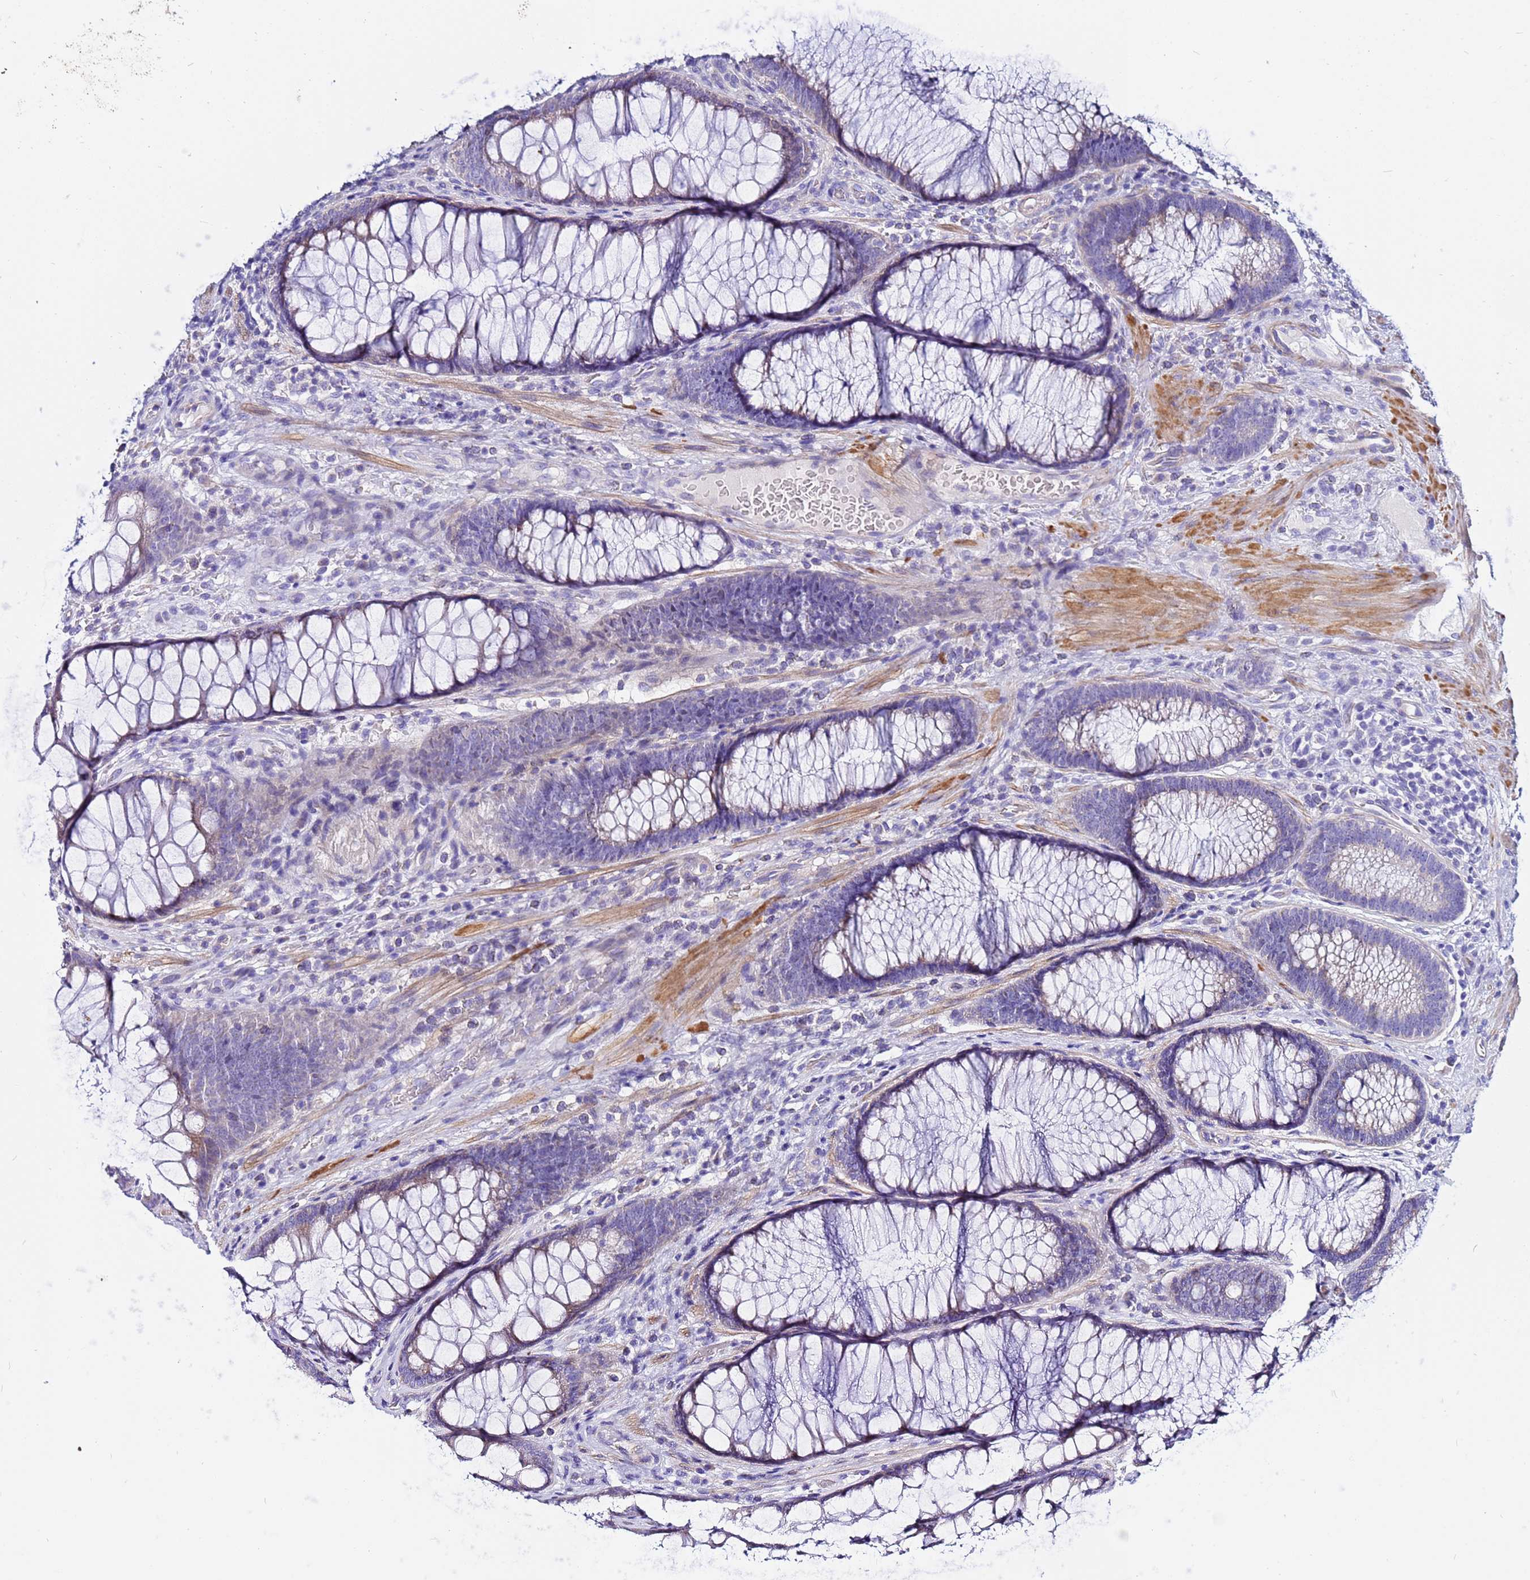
{"staining": {"intensity": "negative", "quantity": "none", "location": "none"}, "tissue": "colon", "cell_type": "Endothelial cells", "image_type": "normal", "snomed": [{"axis": "morphology", "description": "Normal tissue, NOS"}, {"axis": "topography", "description": "Colon"}], "caption": "High magnification brightfield microscopy of benign colon stained with DAB (3,3'-diaminobenzidine) (brown) and counterstained with hematoxylin (blue): endothelial cells show no significant positivity. (DAB (3,3'-diaminobenzidine) immunohistochemistry (IHC) visualized using brightfield microscopy, high magnification).", "gene": "USP18", "patient": {"sex": "female", "age": 82}}